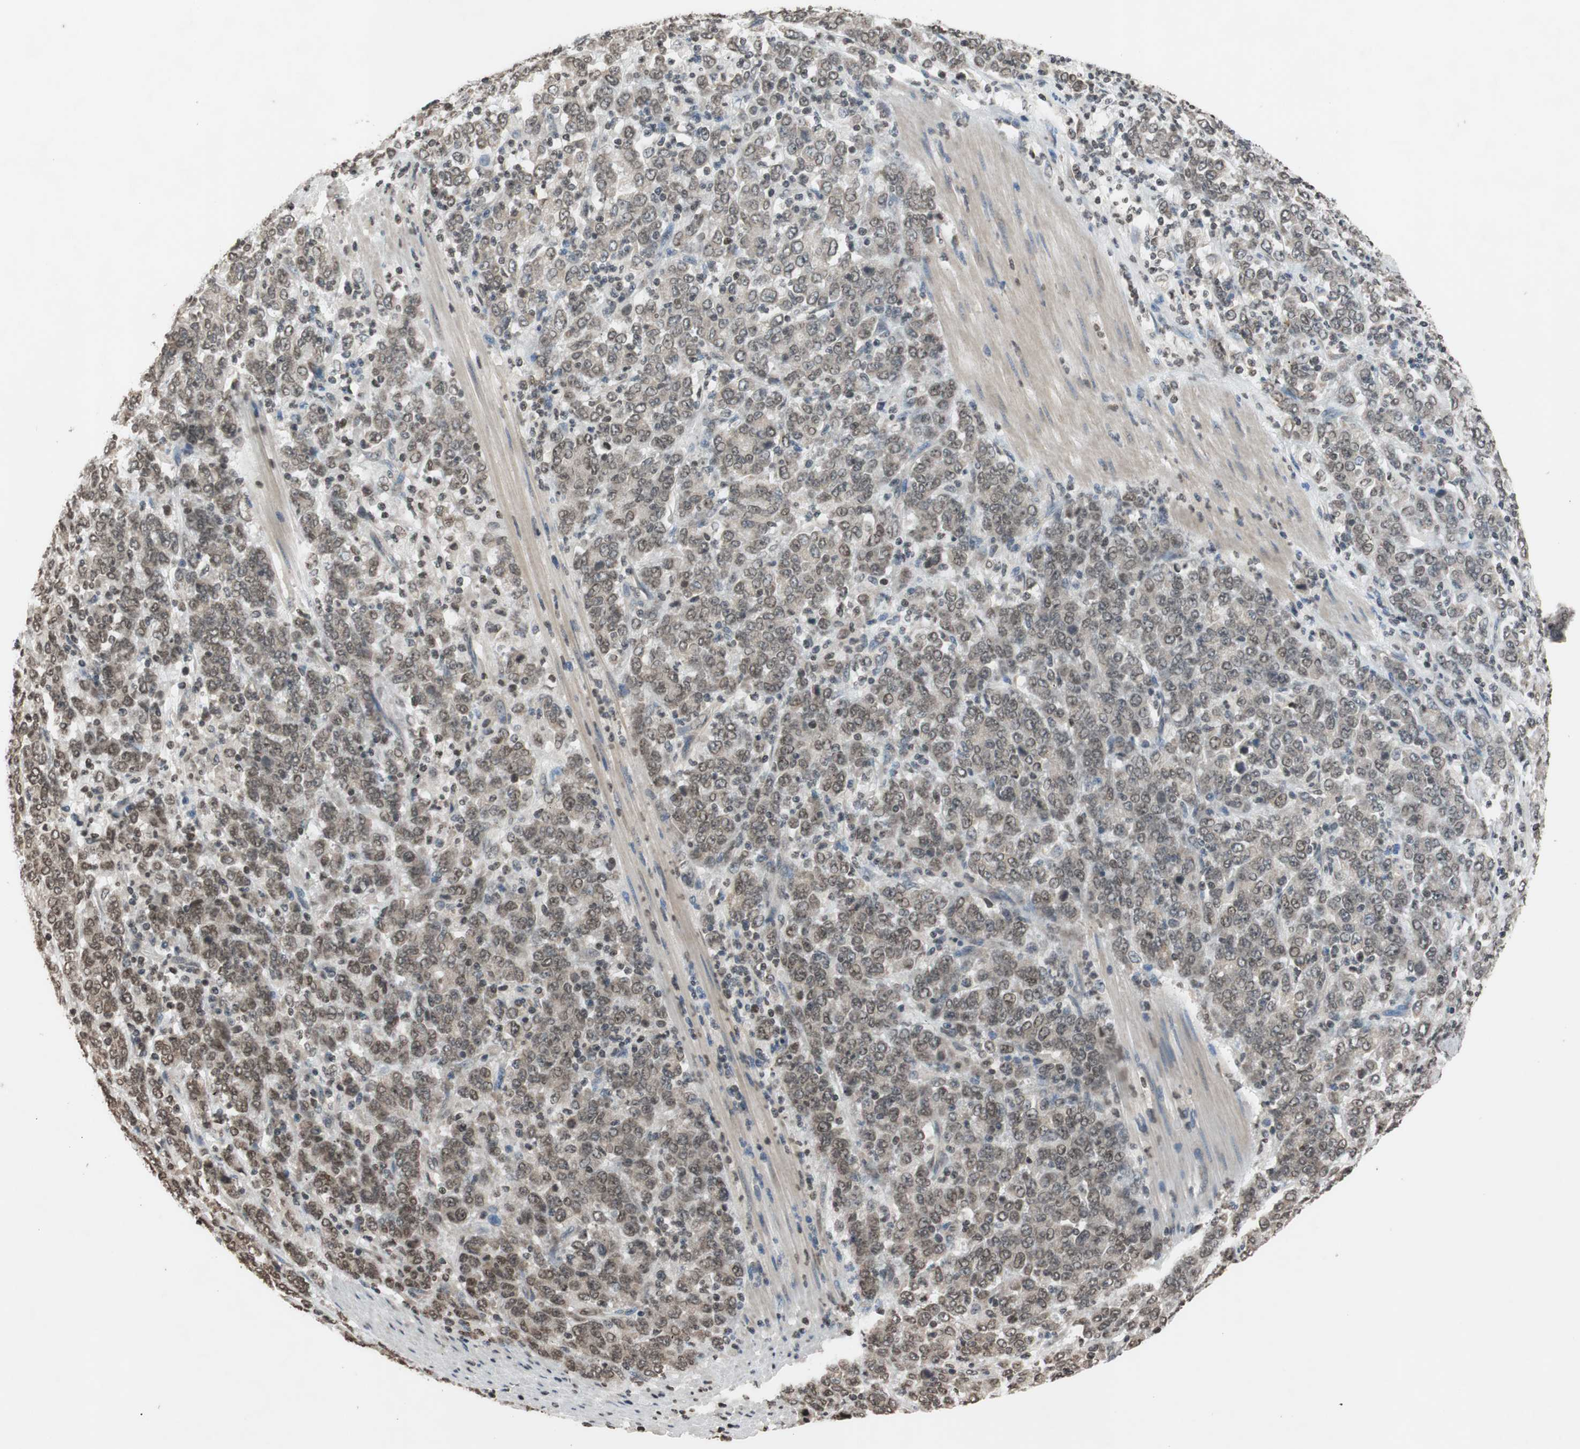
{"staining": {"intensity": "weak", "quantity": ">75%", "location": "cytoplasmic/membranous,nuclear"}, "tissue": "stomach cancer", "cell_type": "Tumor cells", "image_type": "cancer", "snomed": [{"axis": "morphology", "description": "Adenocarcinoma, NOS"}, {"axis": "topography", "description": "Stomach, lower"}], "caption": "Stomach adenocarcinoma stained with a brown dye demonstrates weak cytoplasmic/membranous and nuclear positive expression in about >75% of tumor cells.", "gene": "MCM6", "patient": {"sex": "female", "age": 71}}